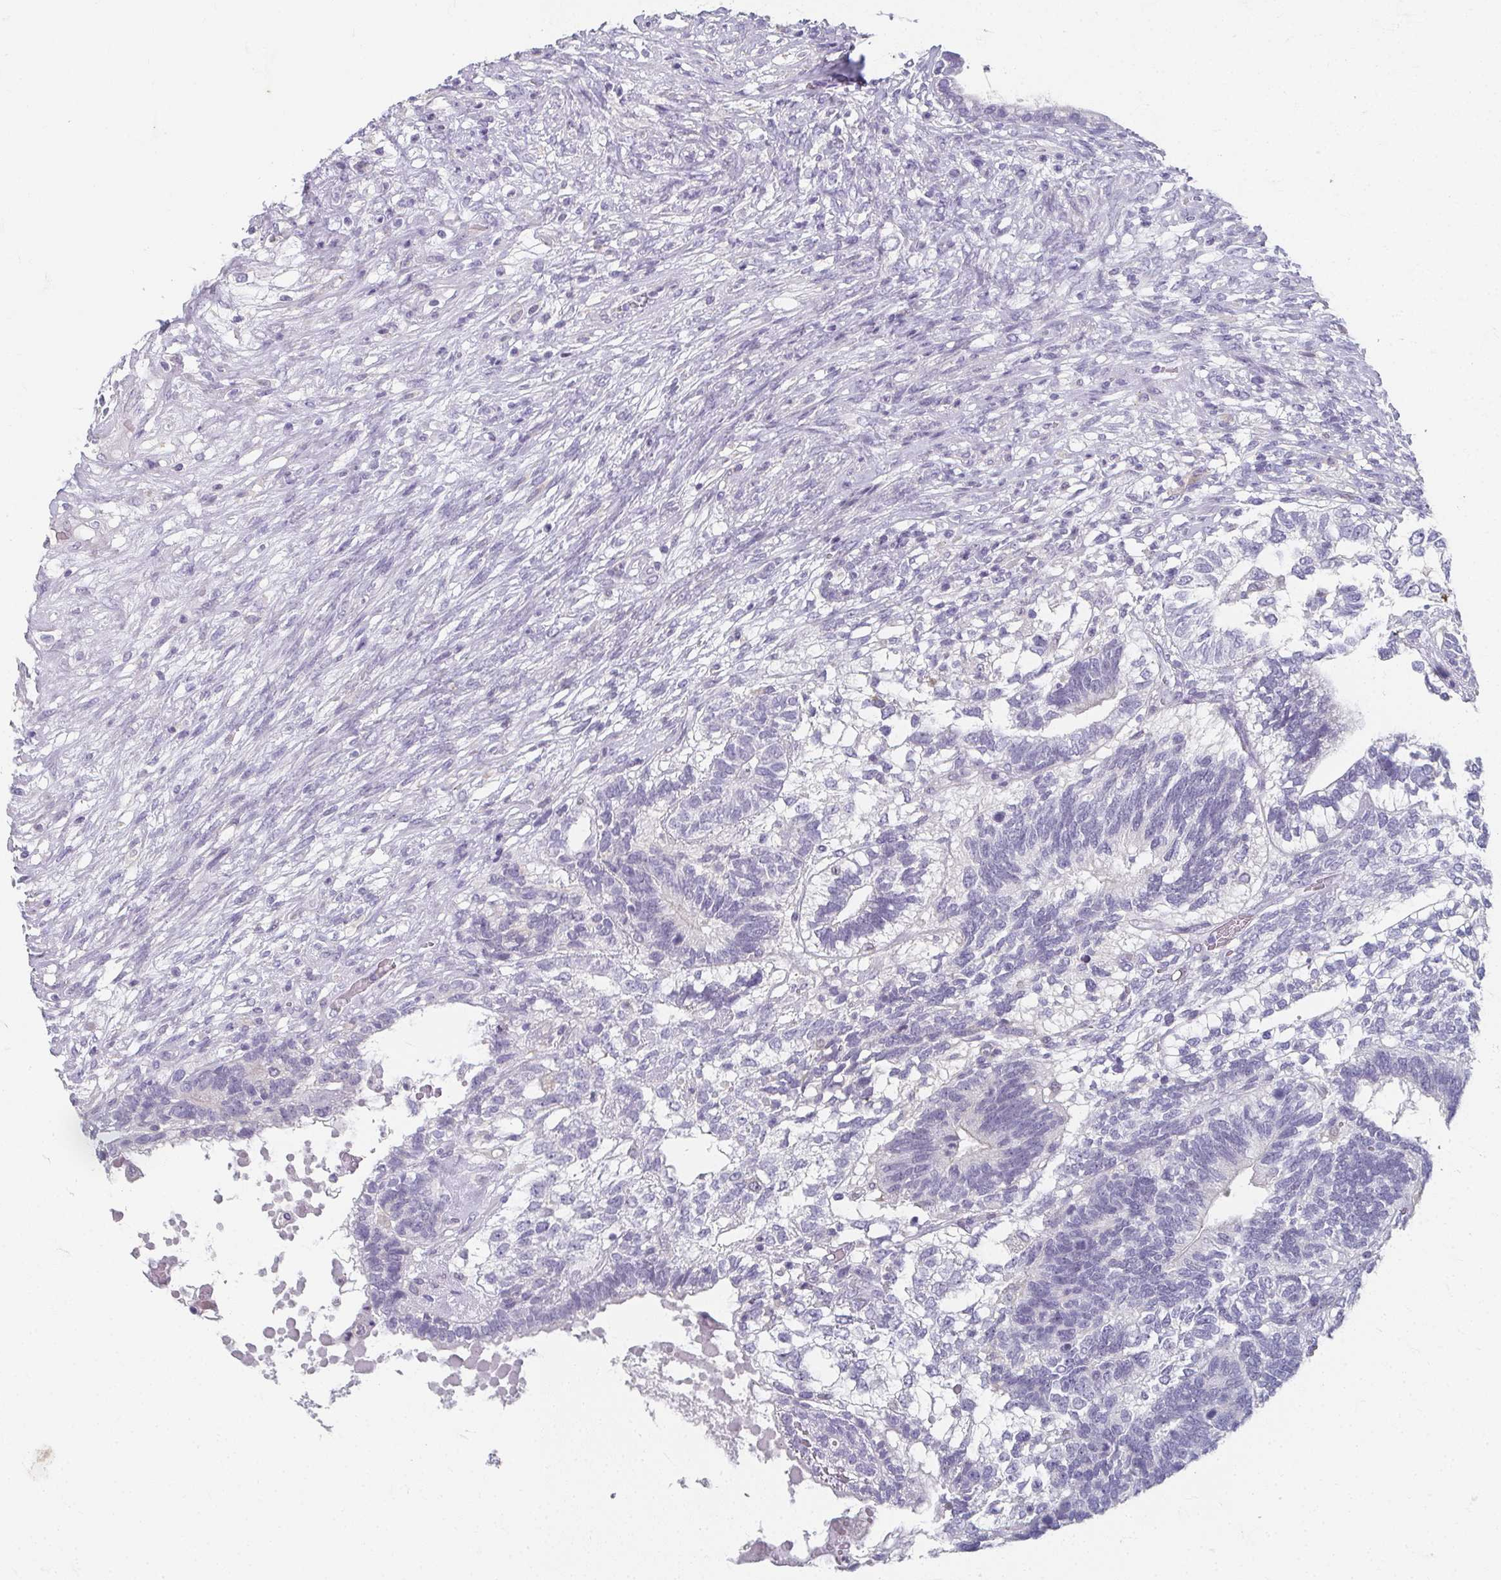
{"staining": {"intensity": "negative", "quantity": "none", "location": "none"}, "tissue": "testis cancer", "cell_type": "Tumor cells", "image_type": "cancer", "snomed": [{"axis": "morphology", "description": "Seminoma, NOS"}, {"axis": "morphology", "description": "Carcinoma, Embryonal, NOS"}, {"axis": "topography", "description": "Testis"}], "caption": "IHC histopathology image of neoplastic tissue: human seminoma (testis) stained with DAB (3,3'-diaminobenzidine) shows no significant protein positivity in tumor cells.", "gene": "CAMKV", "patient": {"sex": "male", "age": 41}}